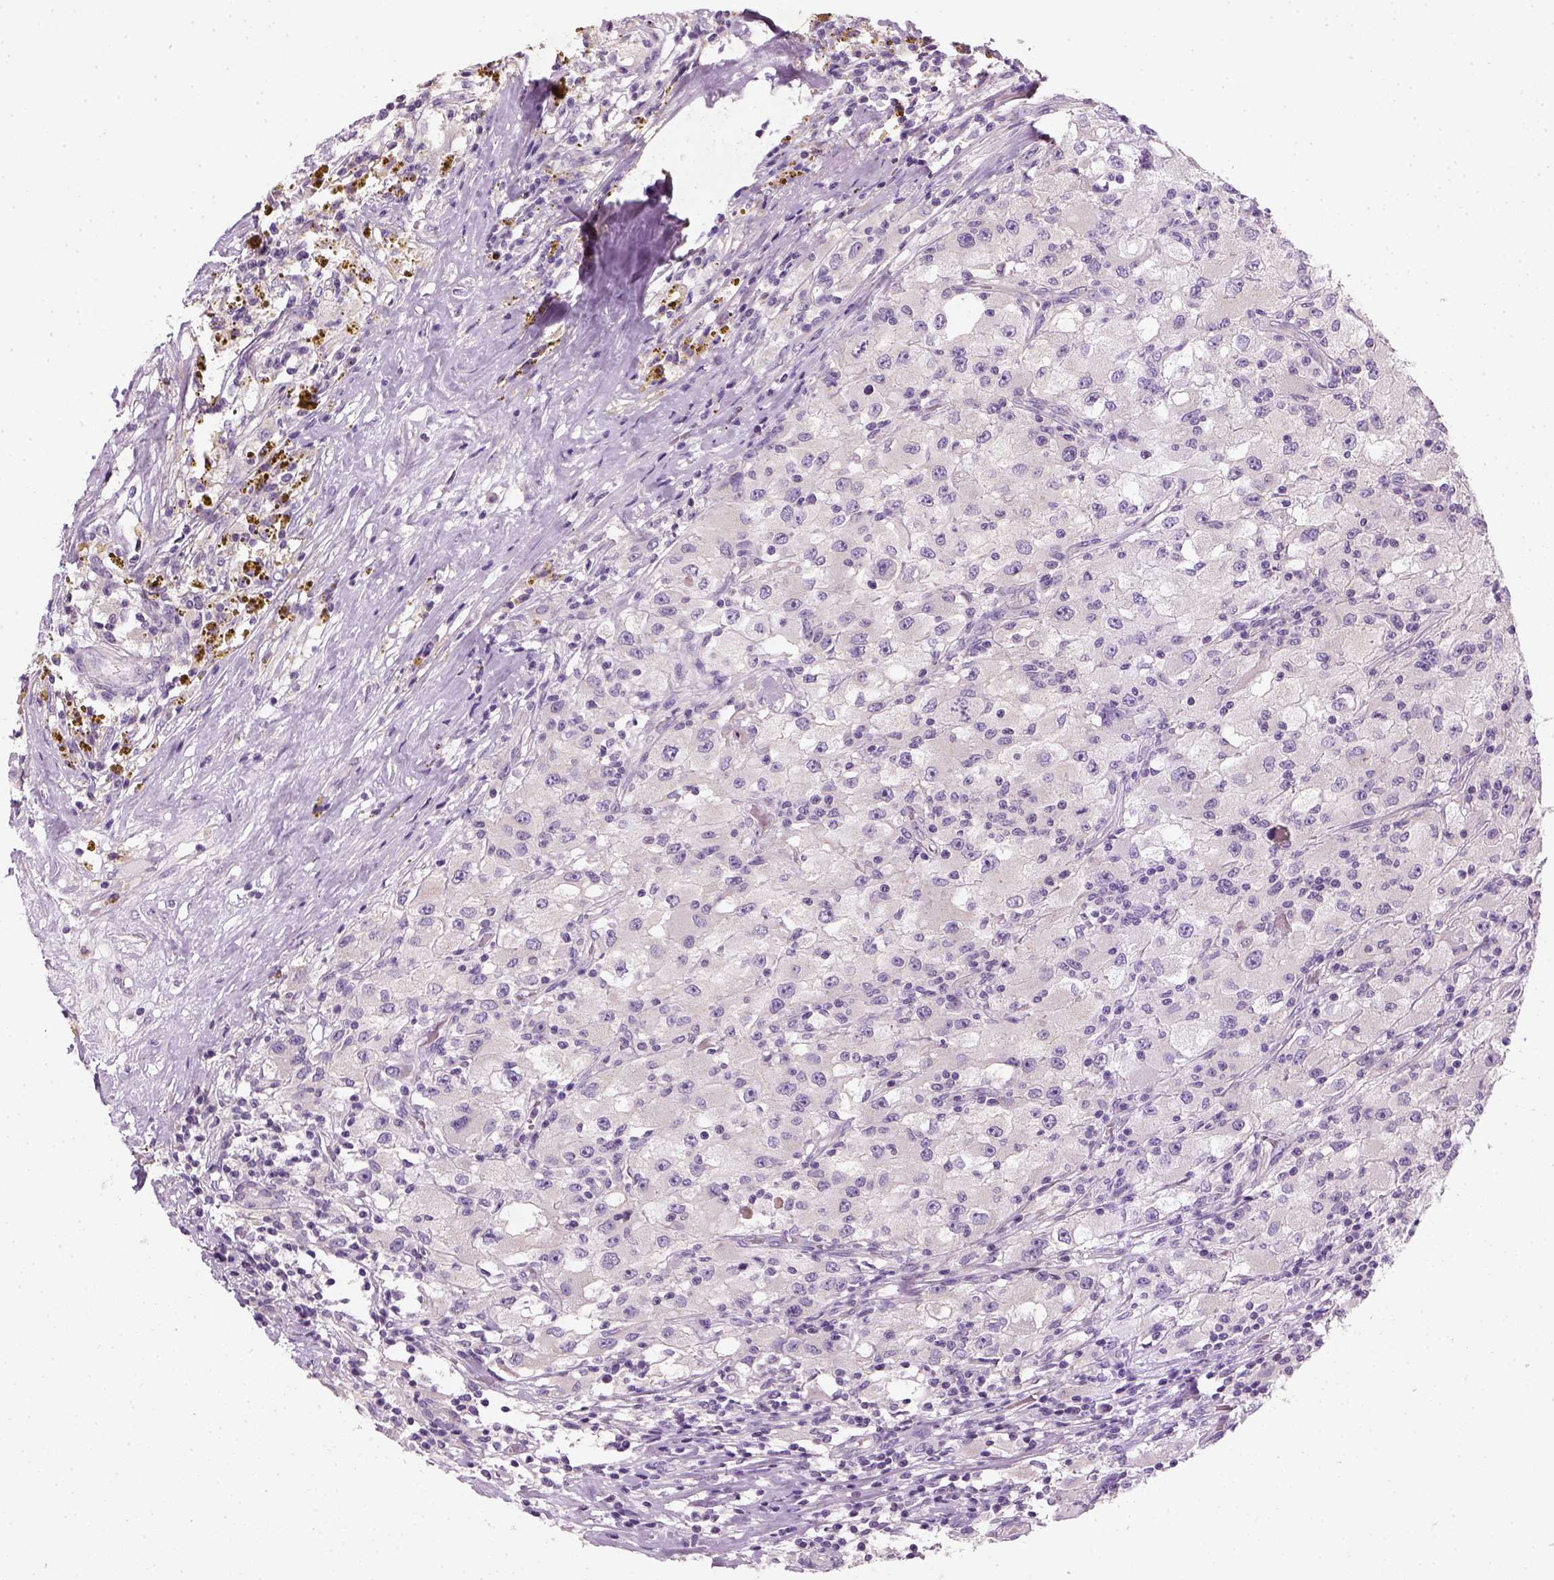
{"staining": {"intensity": "negative", "quantity": "none", "location": "none"}, "tissue": "renal cancer", "cell_type": "Tumor cells", "image_type": "cancer", "snomed": [{"axis": "morphology", "description": "Adenocarcinoma, NOS"}, {"axis": "topography", "description": "Kidney"}], "caption": "The IHC image has no significant staining in tumor cells of renal cancer tissue.", "gene": "NUDT6", "patient": {"sex": "female", "age": 67}}